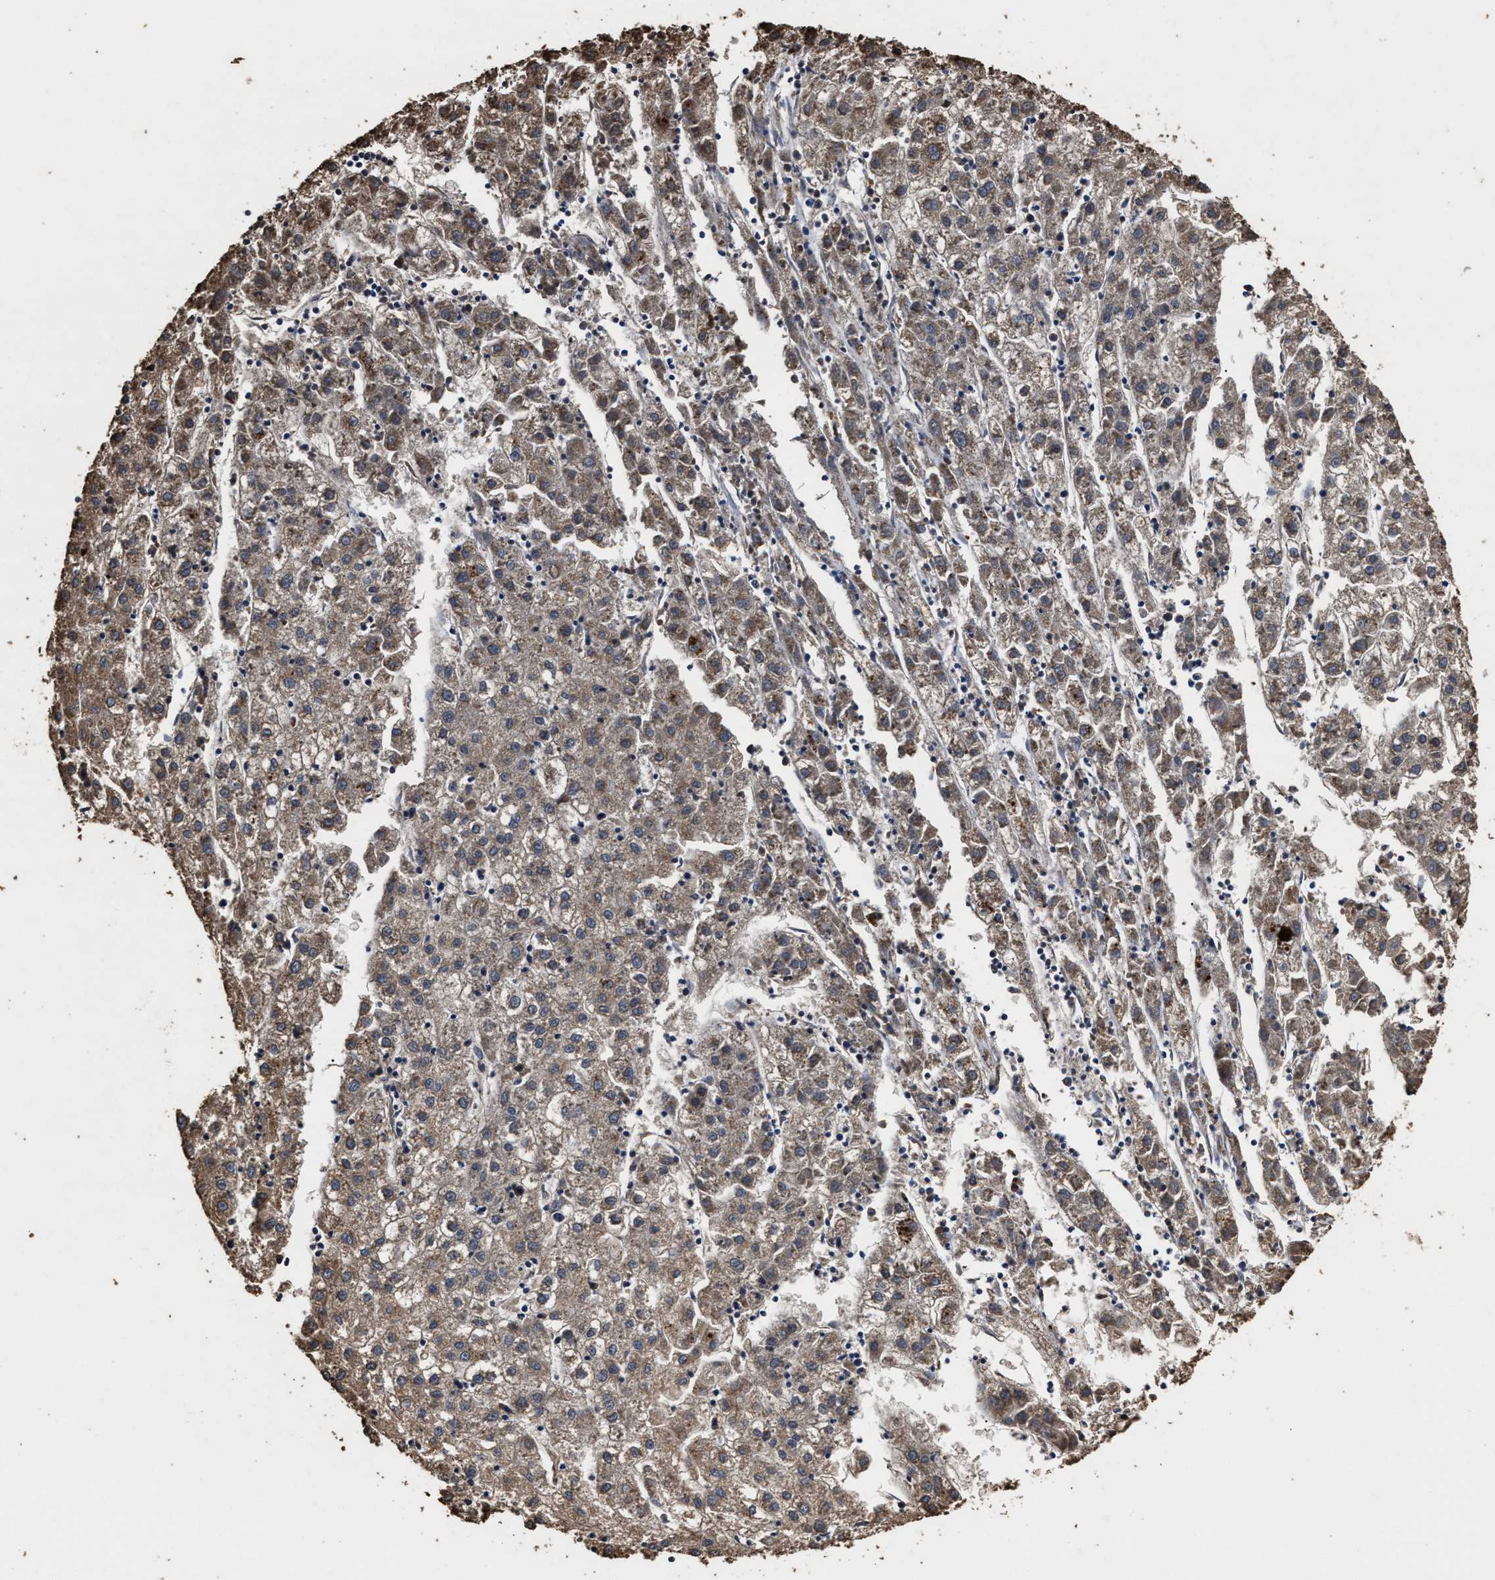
{"staining": {"intensity": "weak", "quantity": ">75%", "location": "cytoplasmic/membranous"}, "tissue": "liver cancer", "cell_type": "Tumor cells", "image_type": "cancer", "snomed": [{"axis": "morphology", "description": "Carcinoma, Hepatocellular, NOS"}, {"axis": "topography", "description": "Liver"}], "caption": "Approximately >75% of tumor cells in liver cancer (hepatocellular carcinoma) display weak cytoplasmic/membranous protein positivity as visualized by brown immunohistochemical staining.", "gene": "PPM1K", "patient": {"sex": "male", "age": 72}}